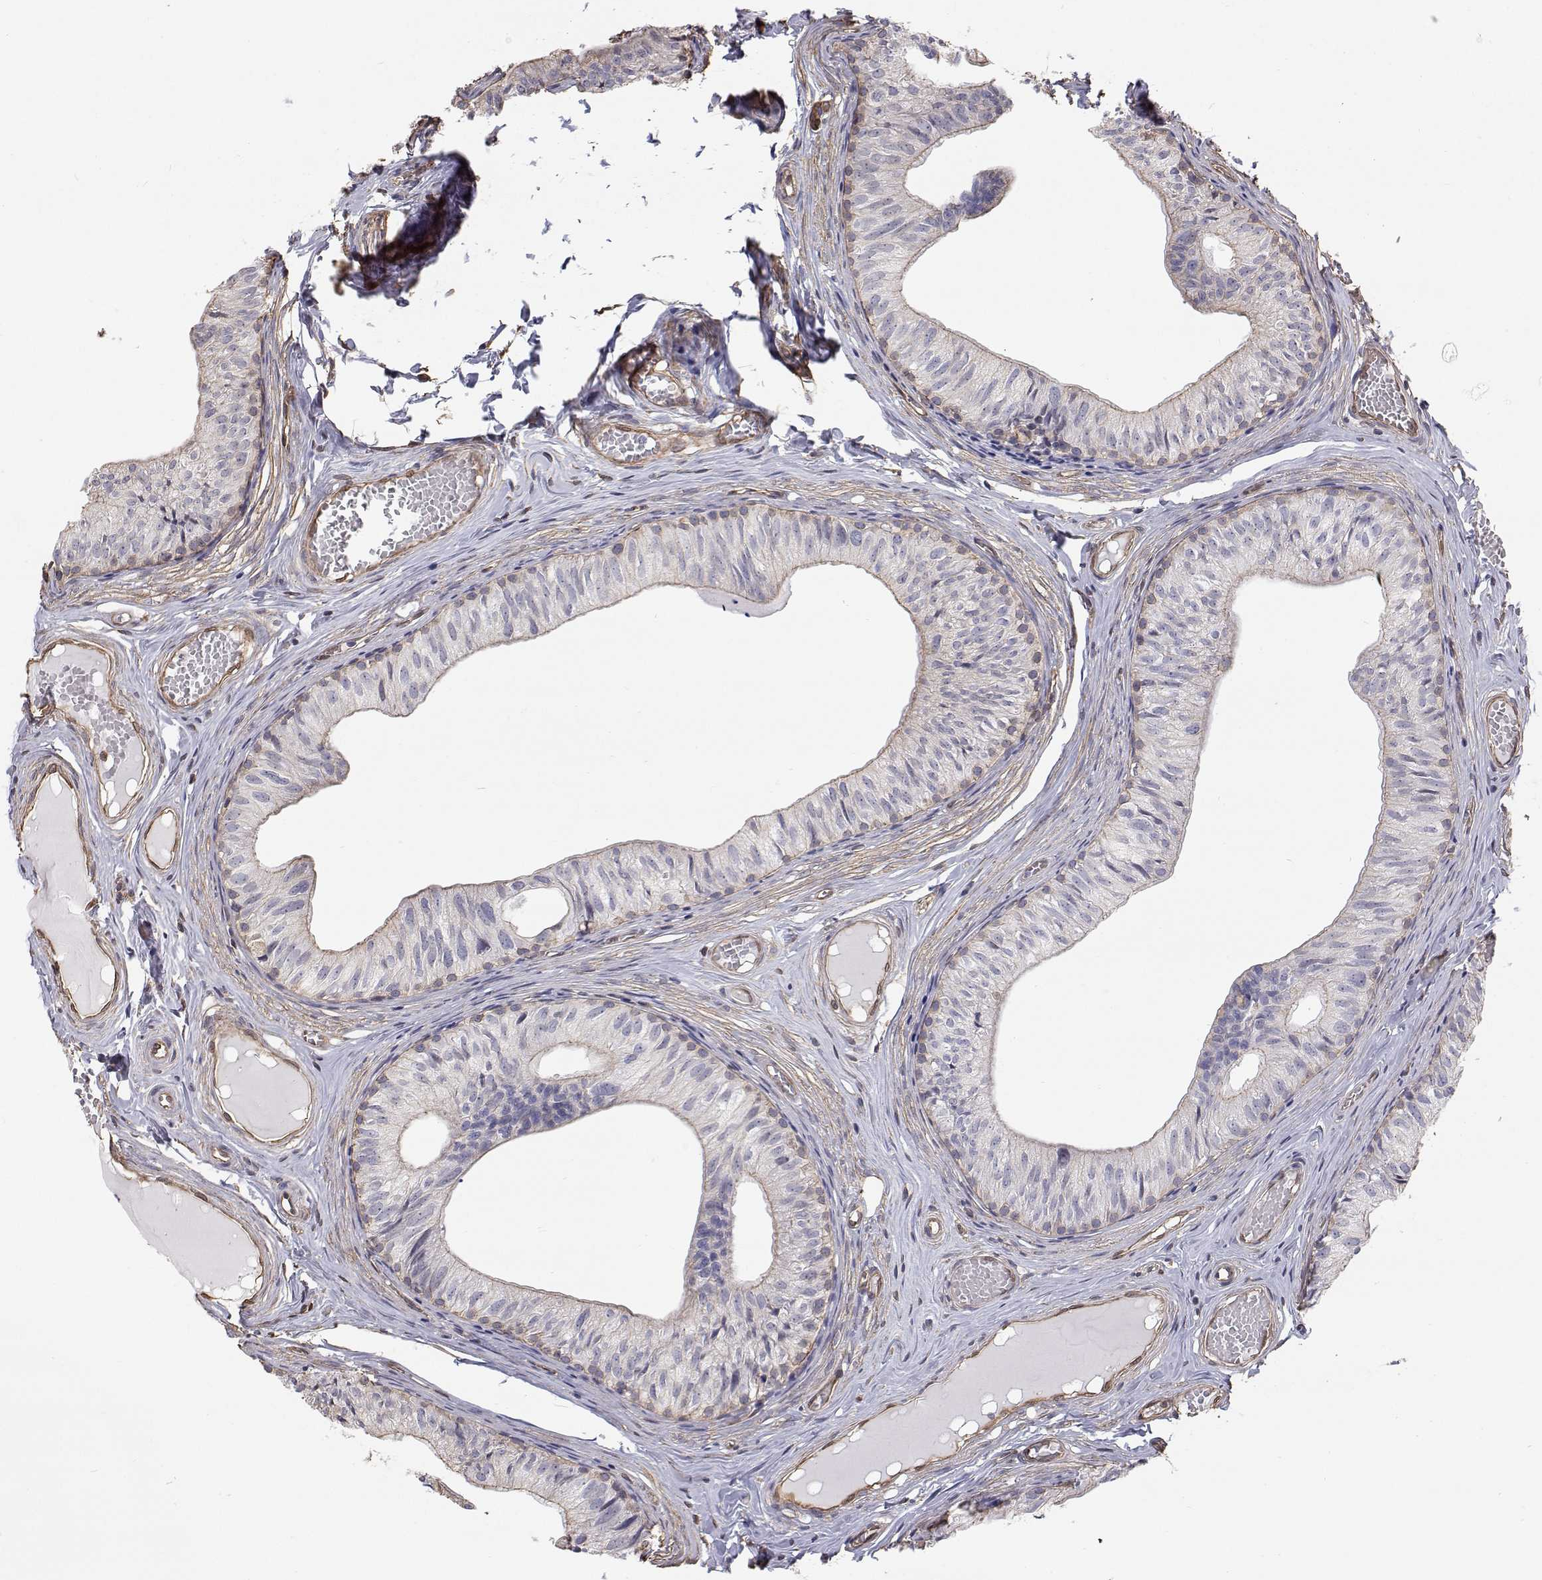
{"staining": {"intensity": "weak", "quantity": "<25%", "location": "cytoplasmic/membranous"}, "tissue": "epididymis", "cell_type": "Glandular cells", "image_type": "normal", "snomed": [{"axis": "morphology", "description": "Normal tissue, NOS"}, {"axis": "topography", "description": "Epididymis"}], "caption": "DAB (3,3'-diaminobenzidine) immunohistochemical staining of benign epididymis displays no significant positivity in glandular cells. (DAB IHC, high magnification).", "gene": "GSDMA", "patient": {"sex": "male", "age": 25}}